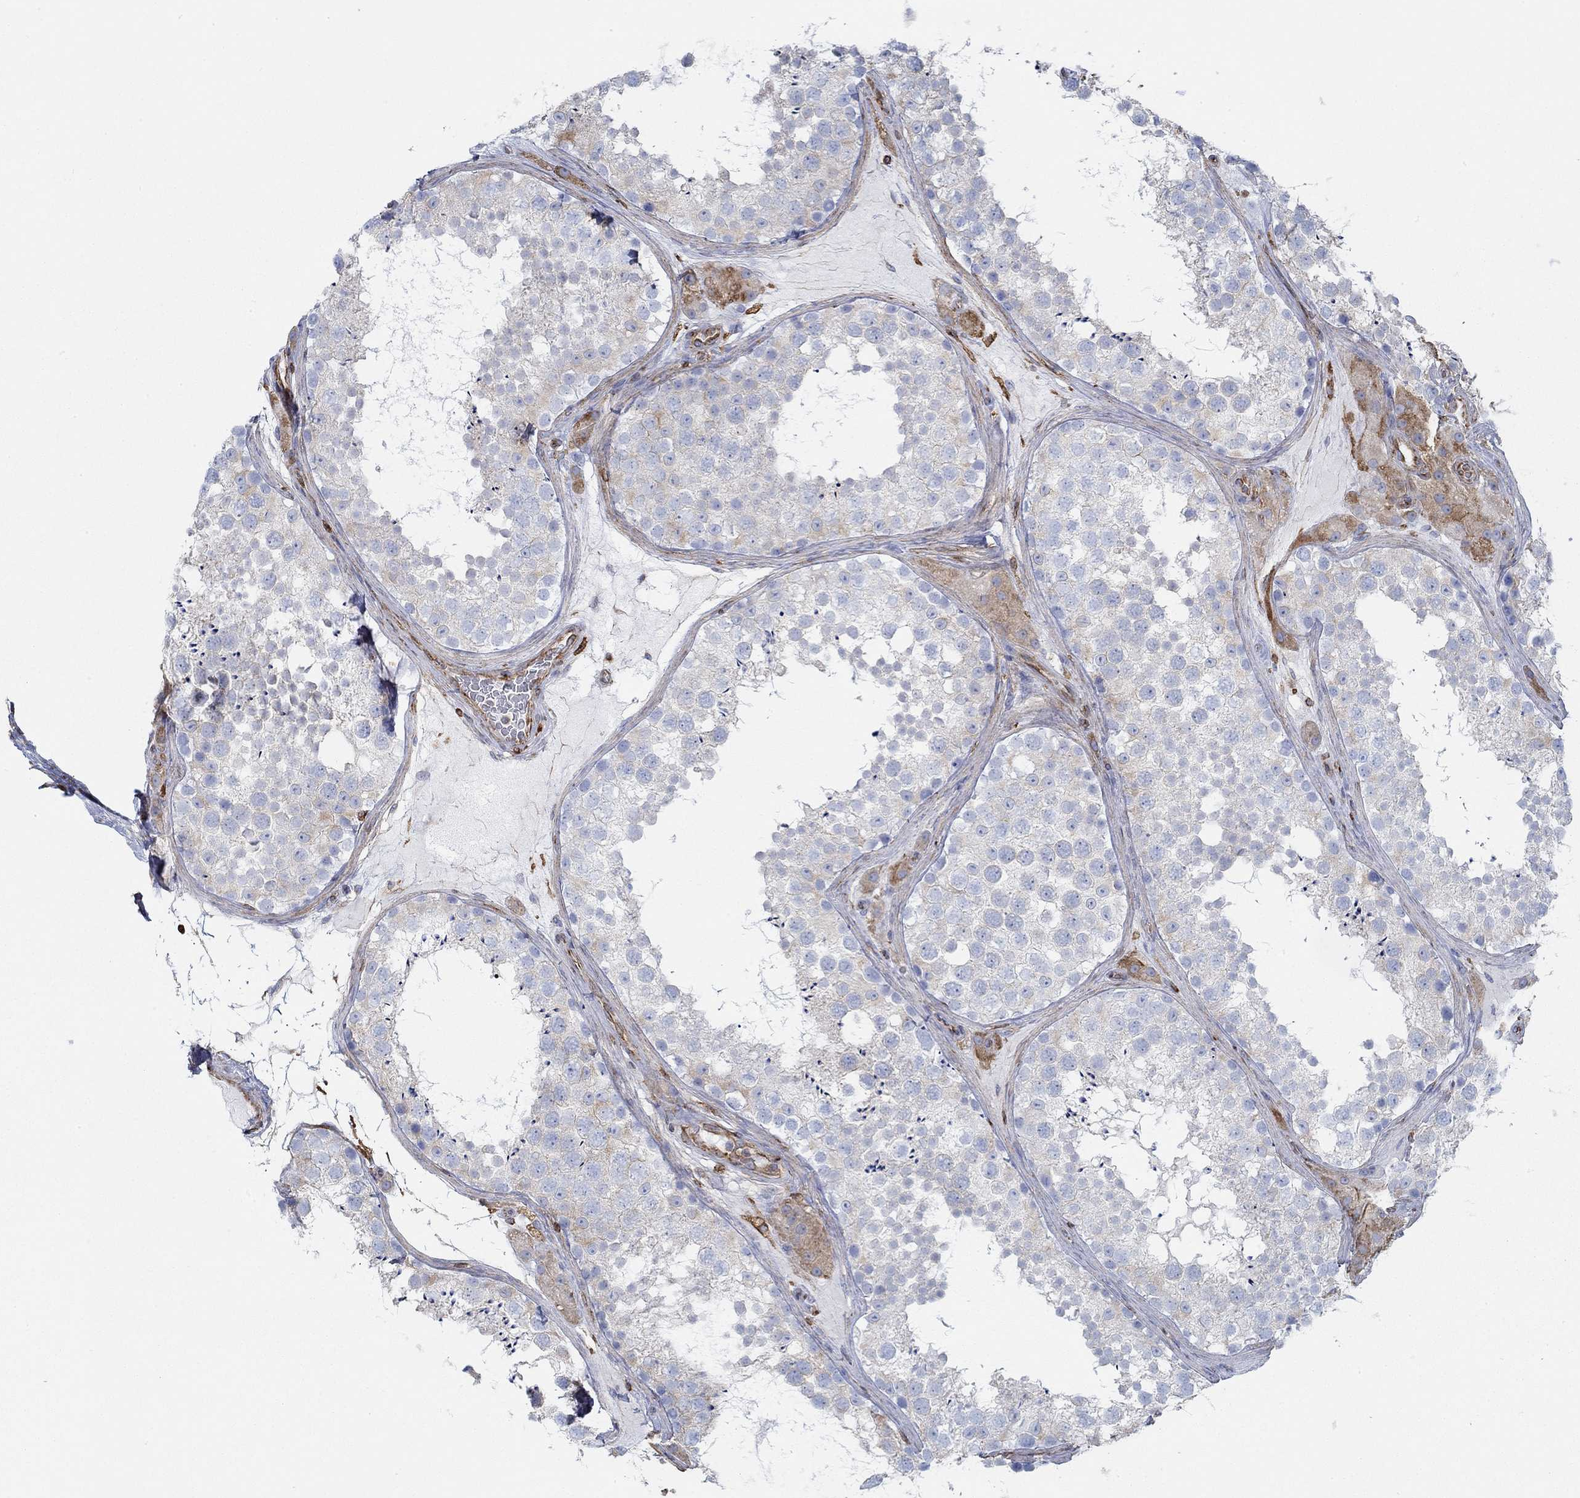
{"staining": {"intensity": "weak", "quantity": "<25%", "location": "cytoplasmic/membranous"}, "tissue": "testis", "cell_type": "Cells in seminiferous ducts", "image_type": "normal", "snomed": [{"axis": "morphology", "description": "Normal tissue, NOS"}, {"axis": "topography", "description": "Testis"}], "caption": "Immunohistochemical staining of normal human testis displays no significant positivity in cells in seminiferous ducts.", "gene": "STC2", "patient": {"sex": "male", "age": 41}}